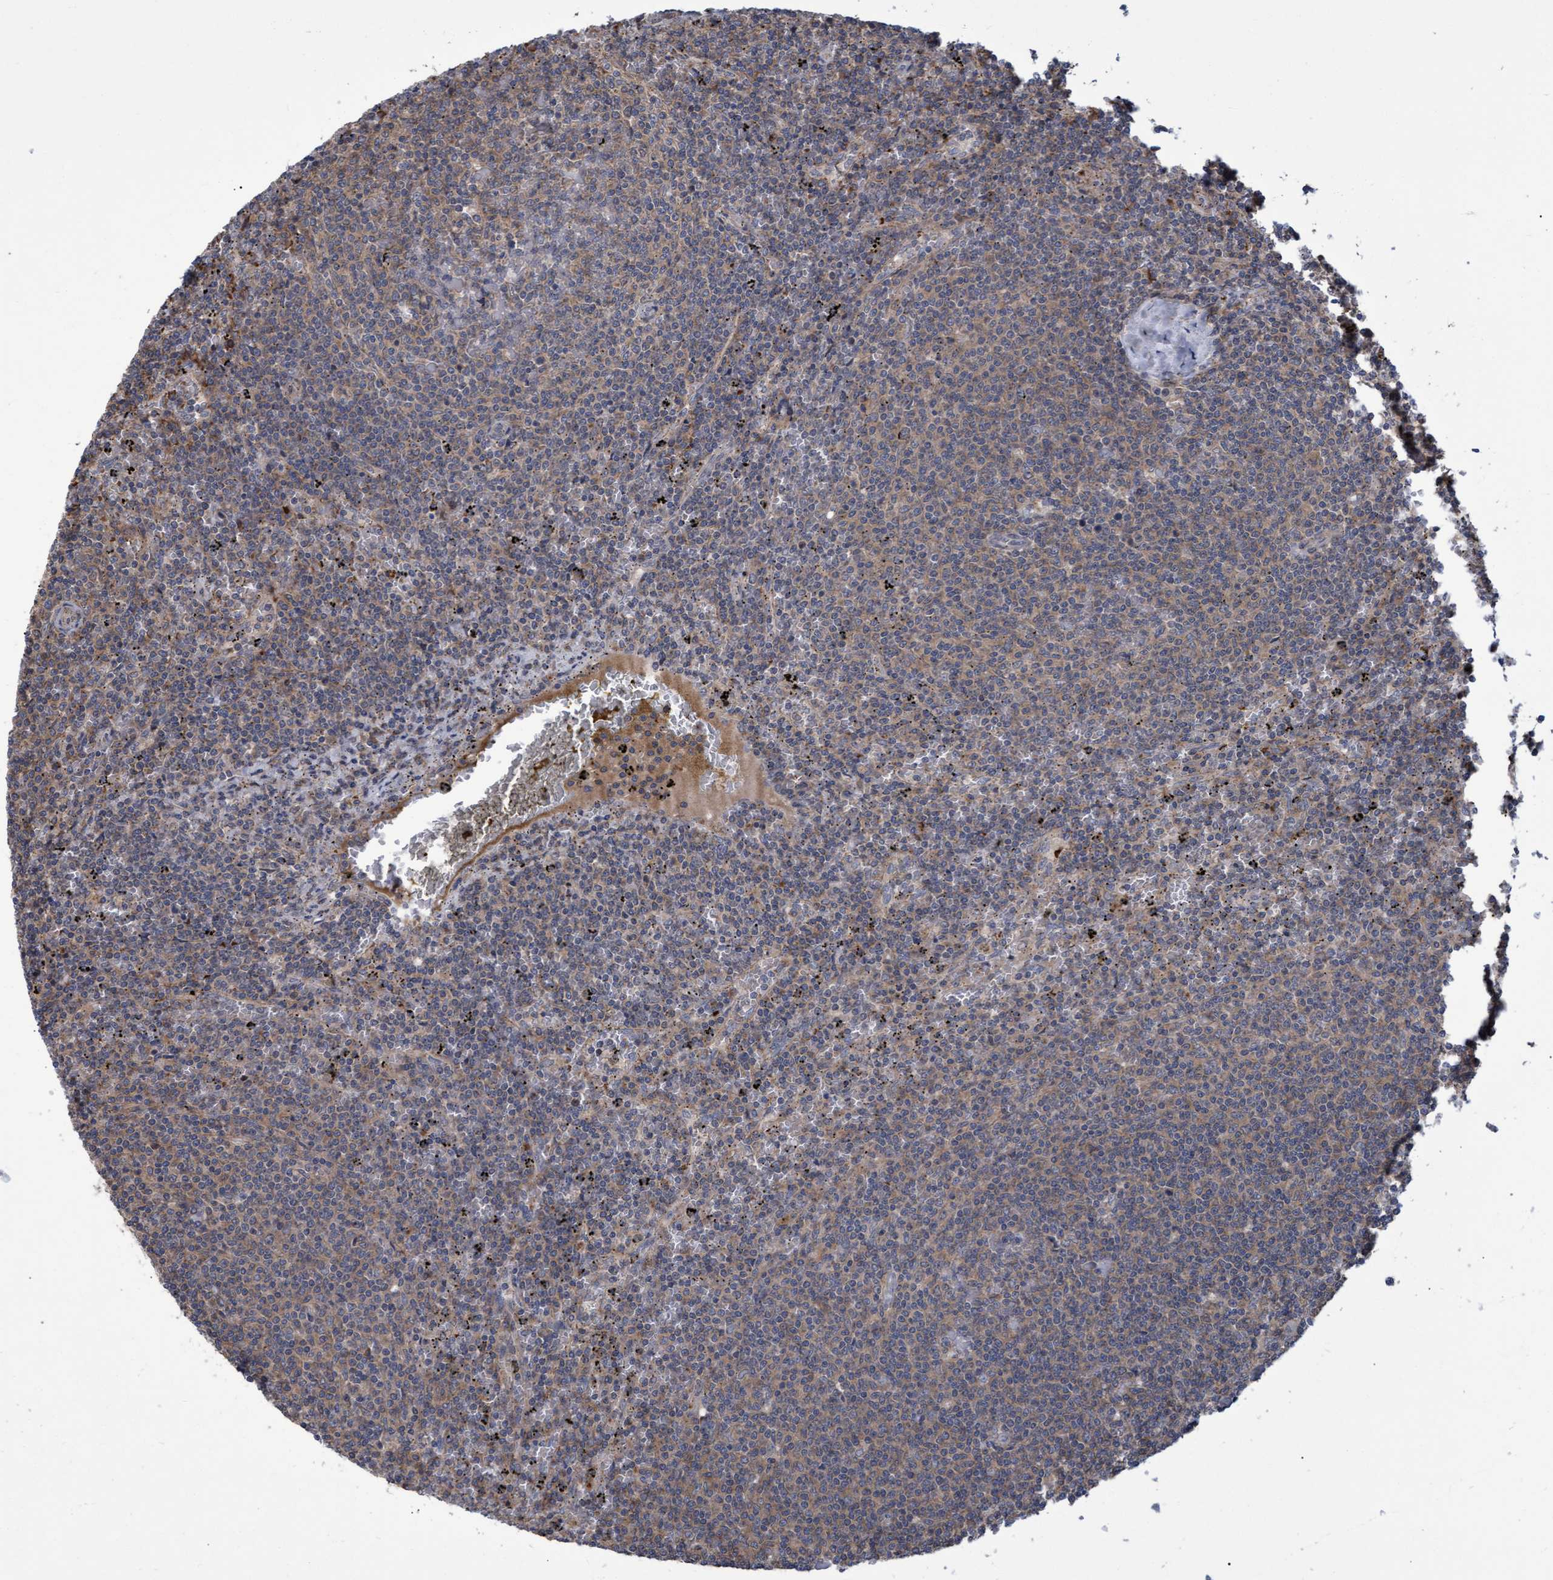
{"staining": {"intensity": "weak", "quantity": ">75%", "location": "cytoplasmic/membranous"}, "tissue": "lymphoma", "cell_type": "Tumor cells", "image_type": "cancer", "snomed": [{"axis": "morphology", "description": "Malignant lymphoma, non-Hodgkin's type, Low grade"}, {"axis": "topography", "description": "Spleen"}], "caption": "Human lymphoma stained with a brown dye shows weak cytoplasmic/membranous positive staining in approximately >75% of tumor cells.", "gene": "NAA15", "patient": {"sex": "female", "age": 50}}